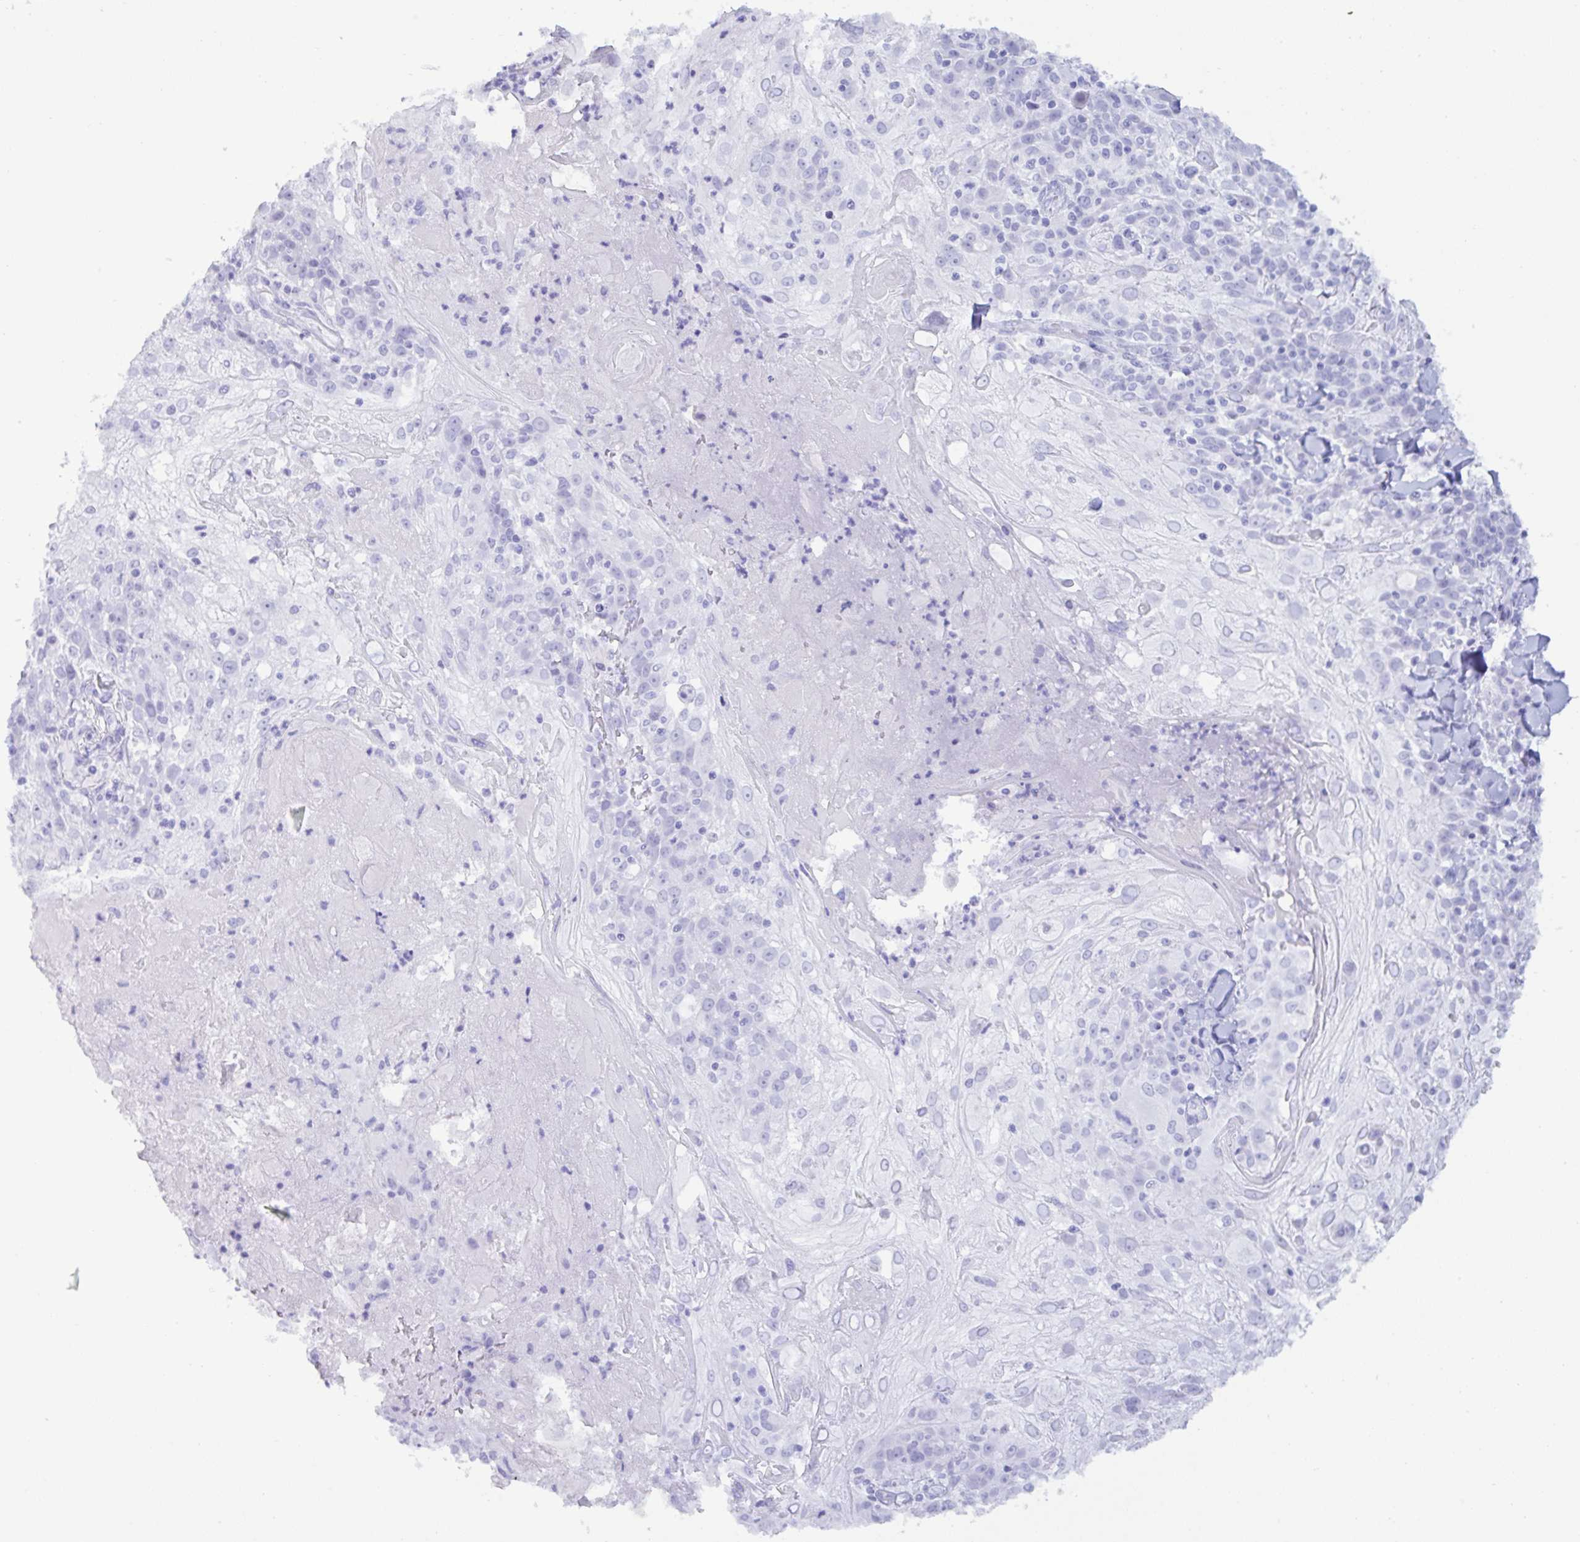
{"staining": {"intensity": "negative", "quantity": "none", "location": "none"}, "tissue": "skin cancer", "cell_type": "Tumor cells", "image_type": "cancer", "snomed": [{"axis": "morphology", "description": "Normal tissue, NOS"}, {"axis": "morphology", "description": "Squamous cell carcinoma, NOS"}, {"axis": "topography", "description": "Skin"}], "caption": "Tumor cells show no significant staining in skin squamous cell carcinoma.", "gene": "MRGPRG", "patient": {"sex": "female", "age": 83}}